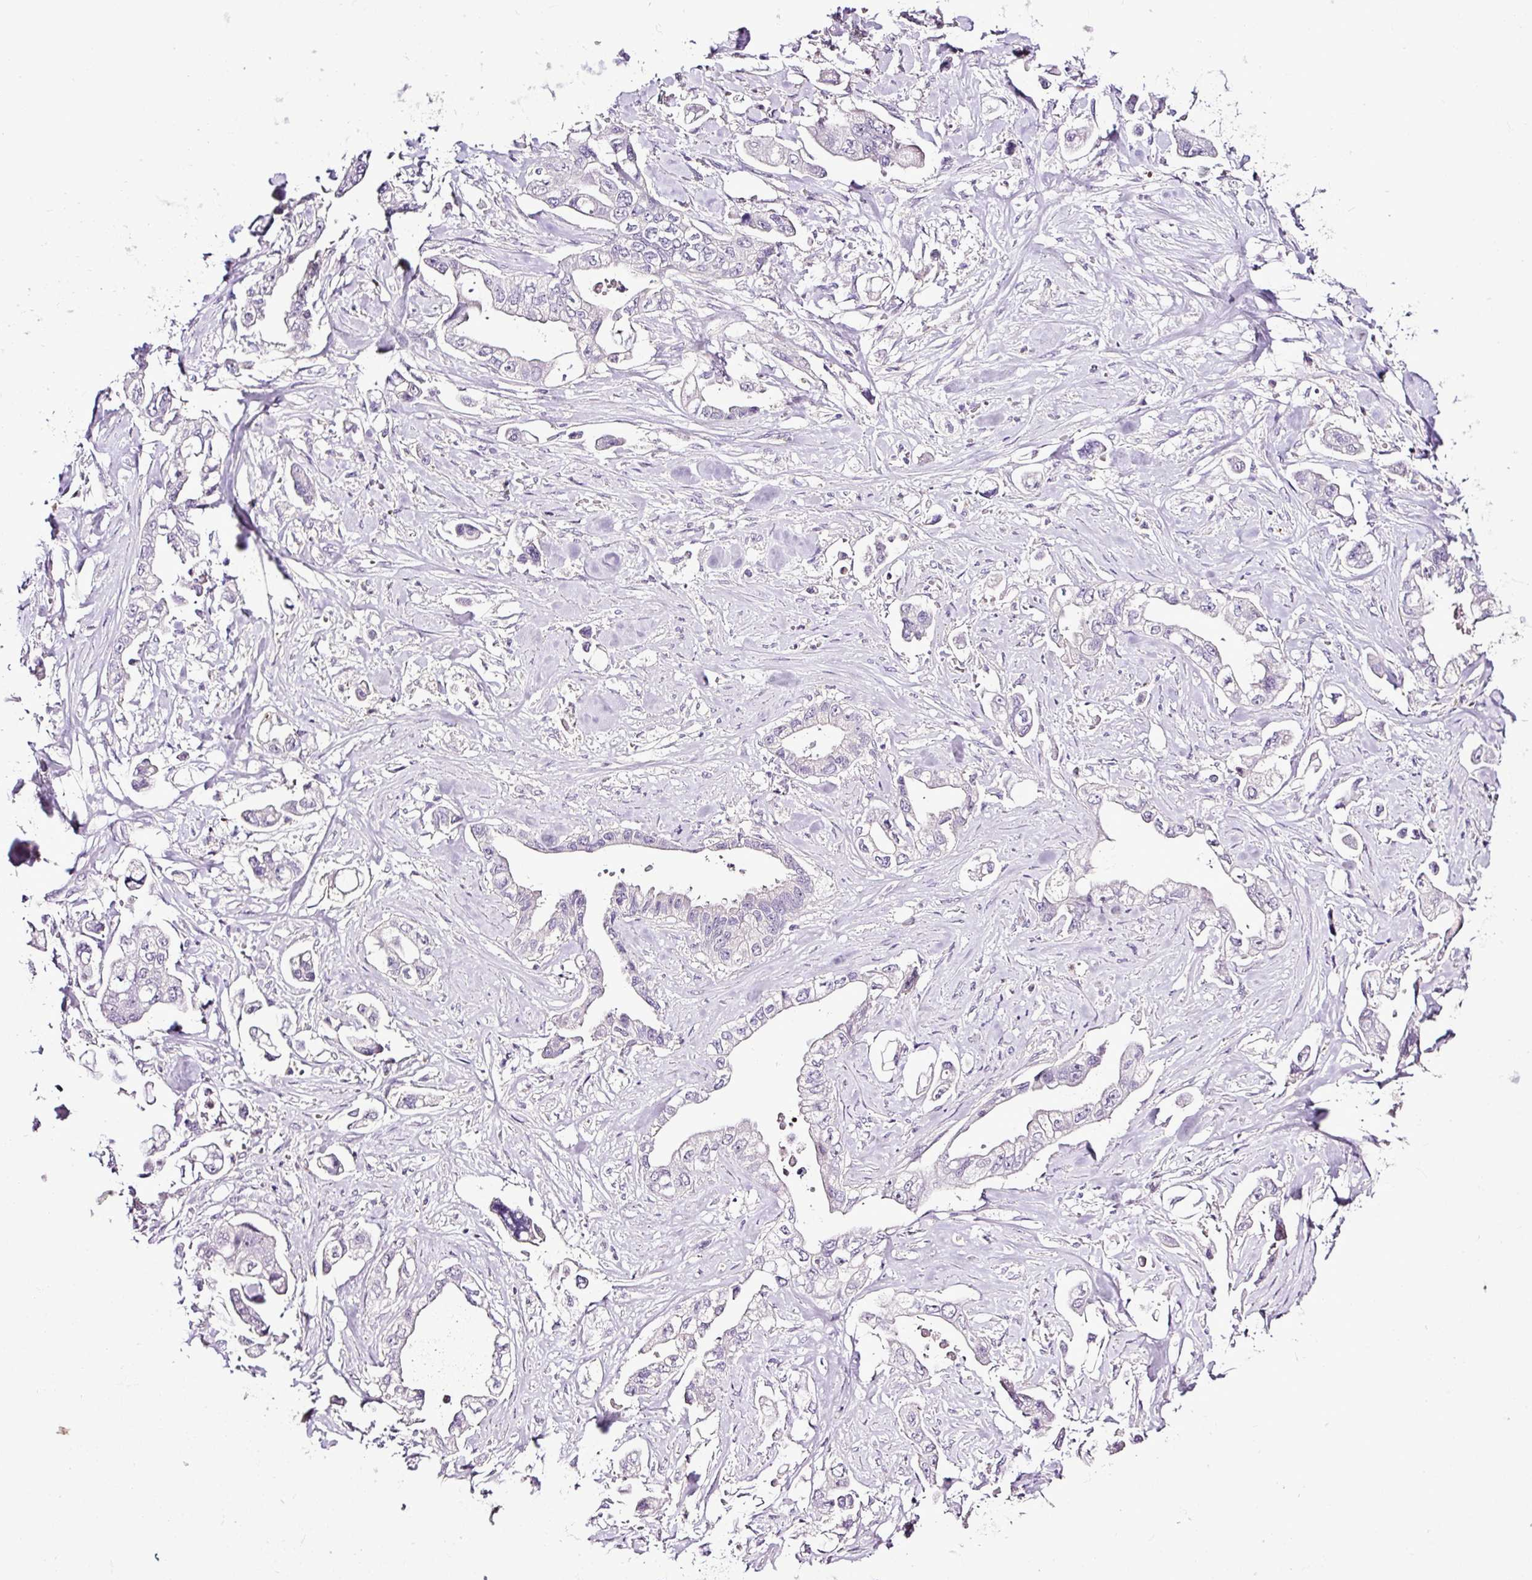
{"staining": {"intensity": "negative", "quantity": "none", "location": "none"}, "tissue": "stomach cancer", "cell_type": "Tumor cells", "image_type": "cancer", "snomed": [{"axis": "morphology", "description": "Adenocarcinoma, NOS"}, {"axis": "topography", "description": "Stomach"}], "caption": "High magnification brightfield microscopy of stomach cancer (adenocarcinoma) stained with DAB (3,3'-diaminobenzidine) (brown) and counterstained with hematoxylin (blue): tumor cells show no significant positivity.", "gene": "ESR1", "patient": {"sex": "male", "age": 62}}